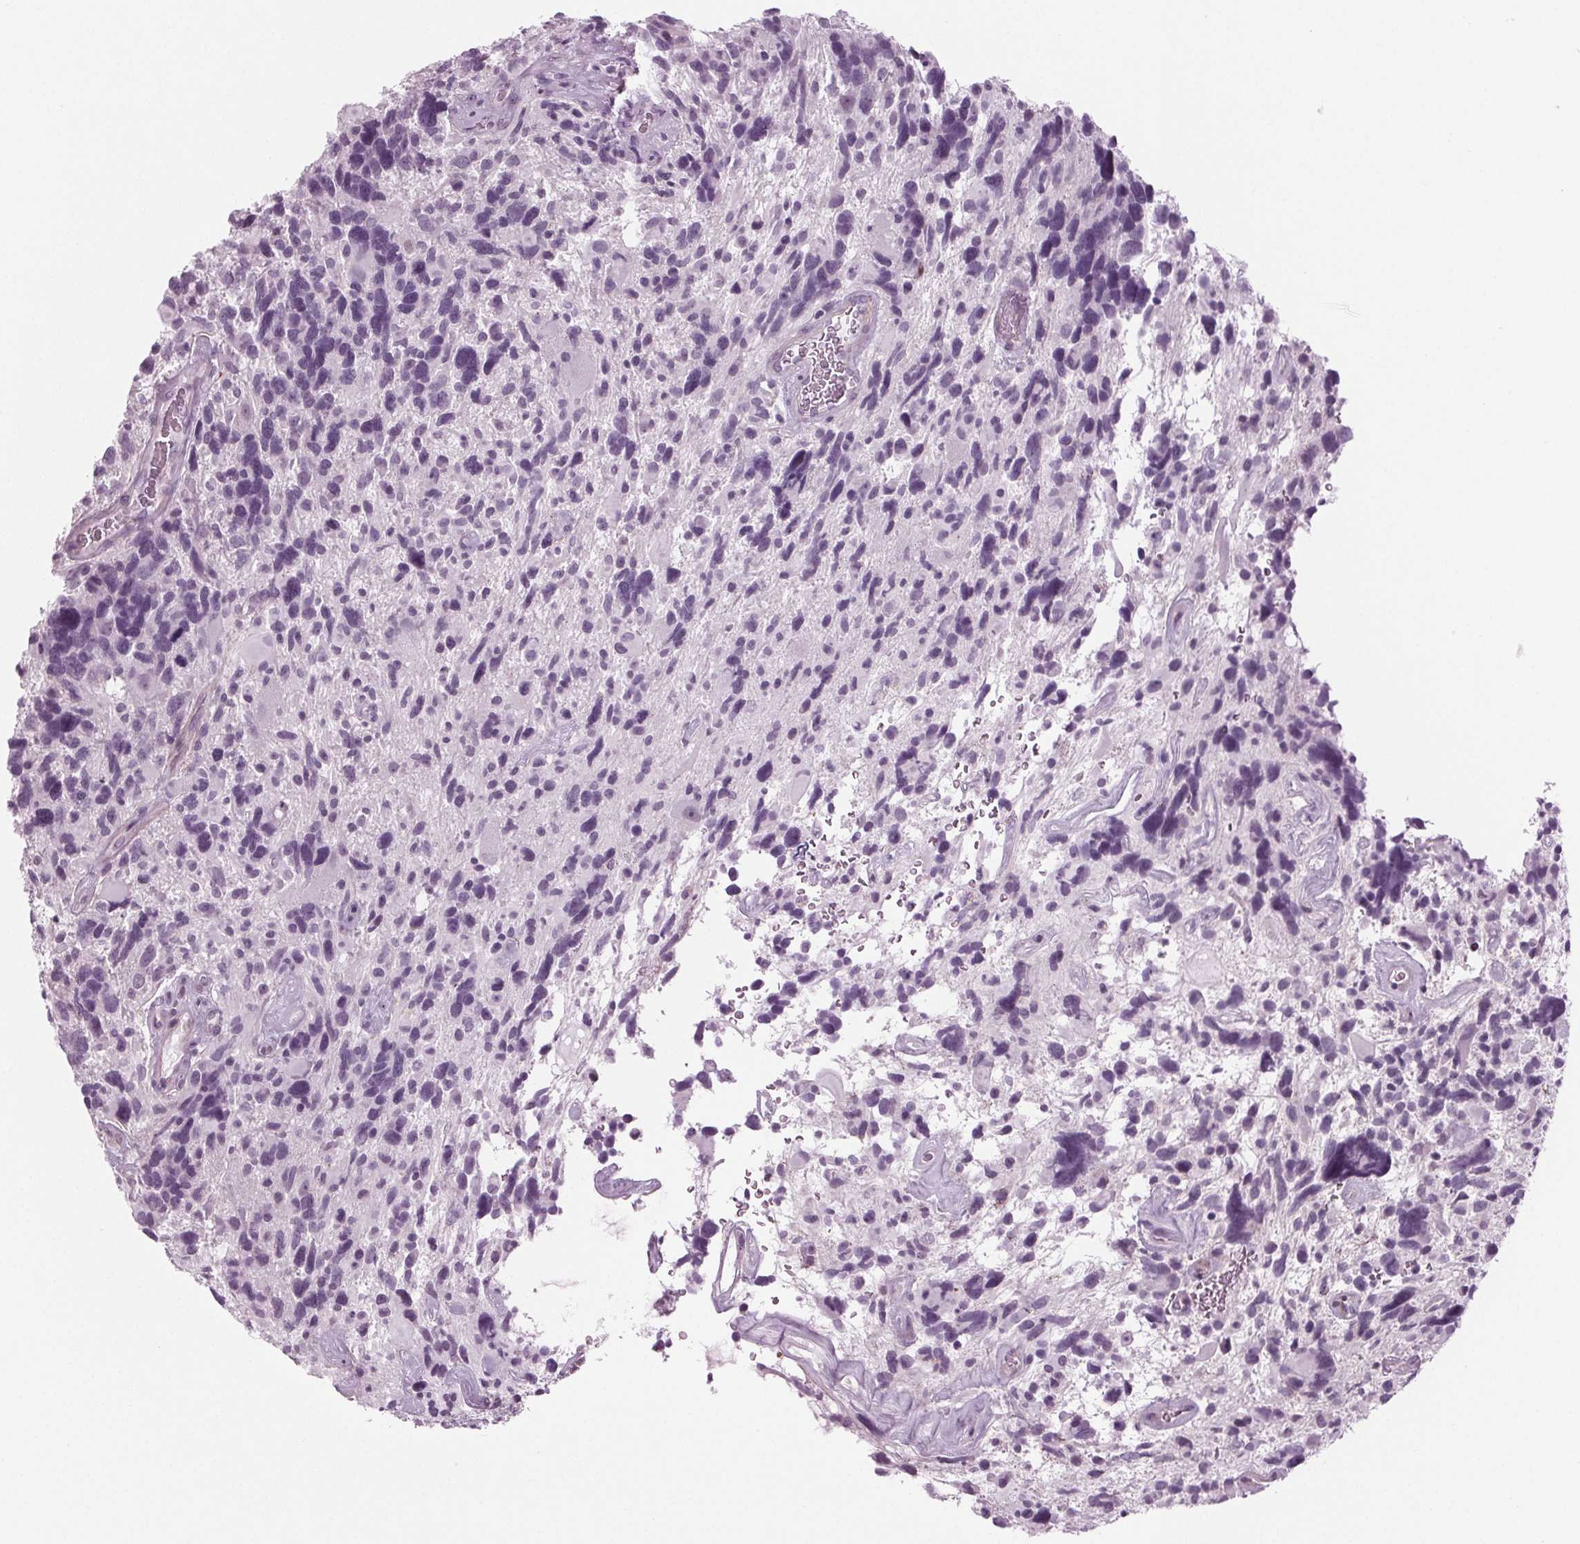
{"staining": {"intensity": "negative", "quantity": "none", "location": "none"}, "tissue": "glioma", "cell_type": "Tumor cells", "image_type": "cancer", "snomed": [{"axis": "morphology", "description": "Glioma, malignant, High grade"}, {"axis": "topography", "description": "Brain"}], "caption": "A micrograph of malignant glioma (high-grade) stained for a protein reveals no brown staining in tumor cells.", "gene": "BHLHE22", "patient": {"sex": "male", "age": 49}}